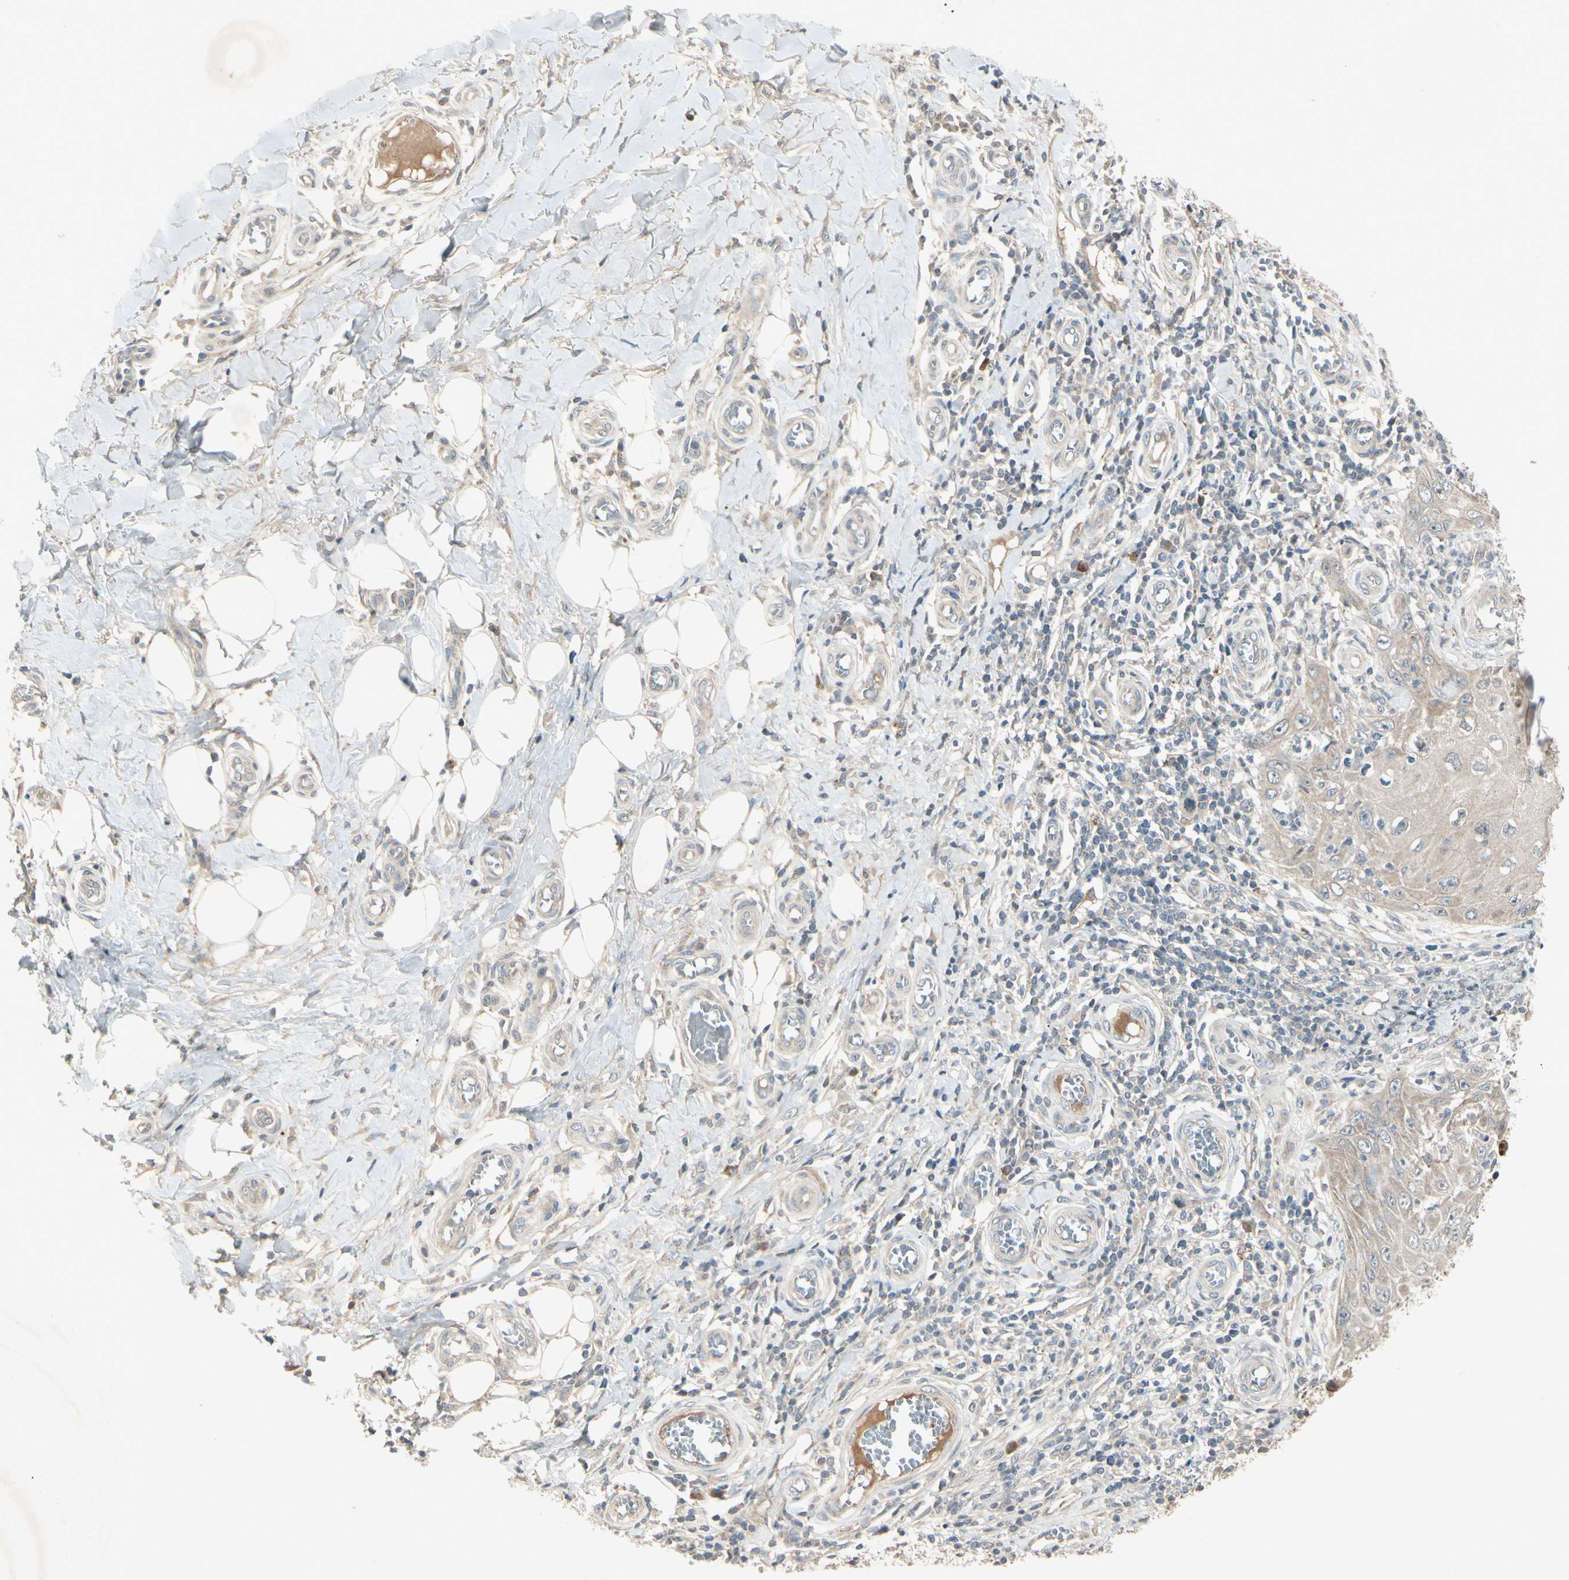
{"staining": {"intensity": "weak", "quantity": ">75%", "location": "cytoplasmic/membranous"}, "tissue": "skin cancer", "cell_type": "Tumor cells", "image_type": "cancer", "snomed": [{"axis": "morphology", "description": "Squamous cell carcinoma, NOS"}, {"axis": "topography", "description": "Skin"}], "caption": "The micrograph demonstrates staining of skin cancer, revealing weak cytoplasmic/membranous protein staining (brown color) within tumor cells.", "gene": "FHDC1", "patient": {"sex": "female", "age": 73}}